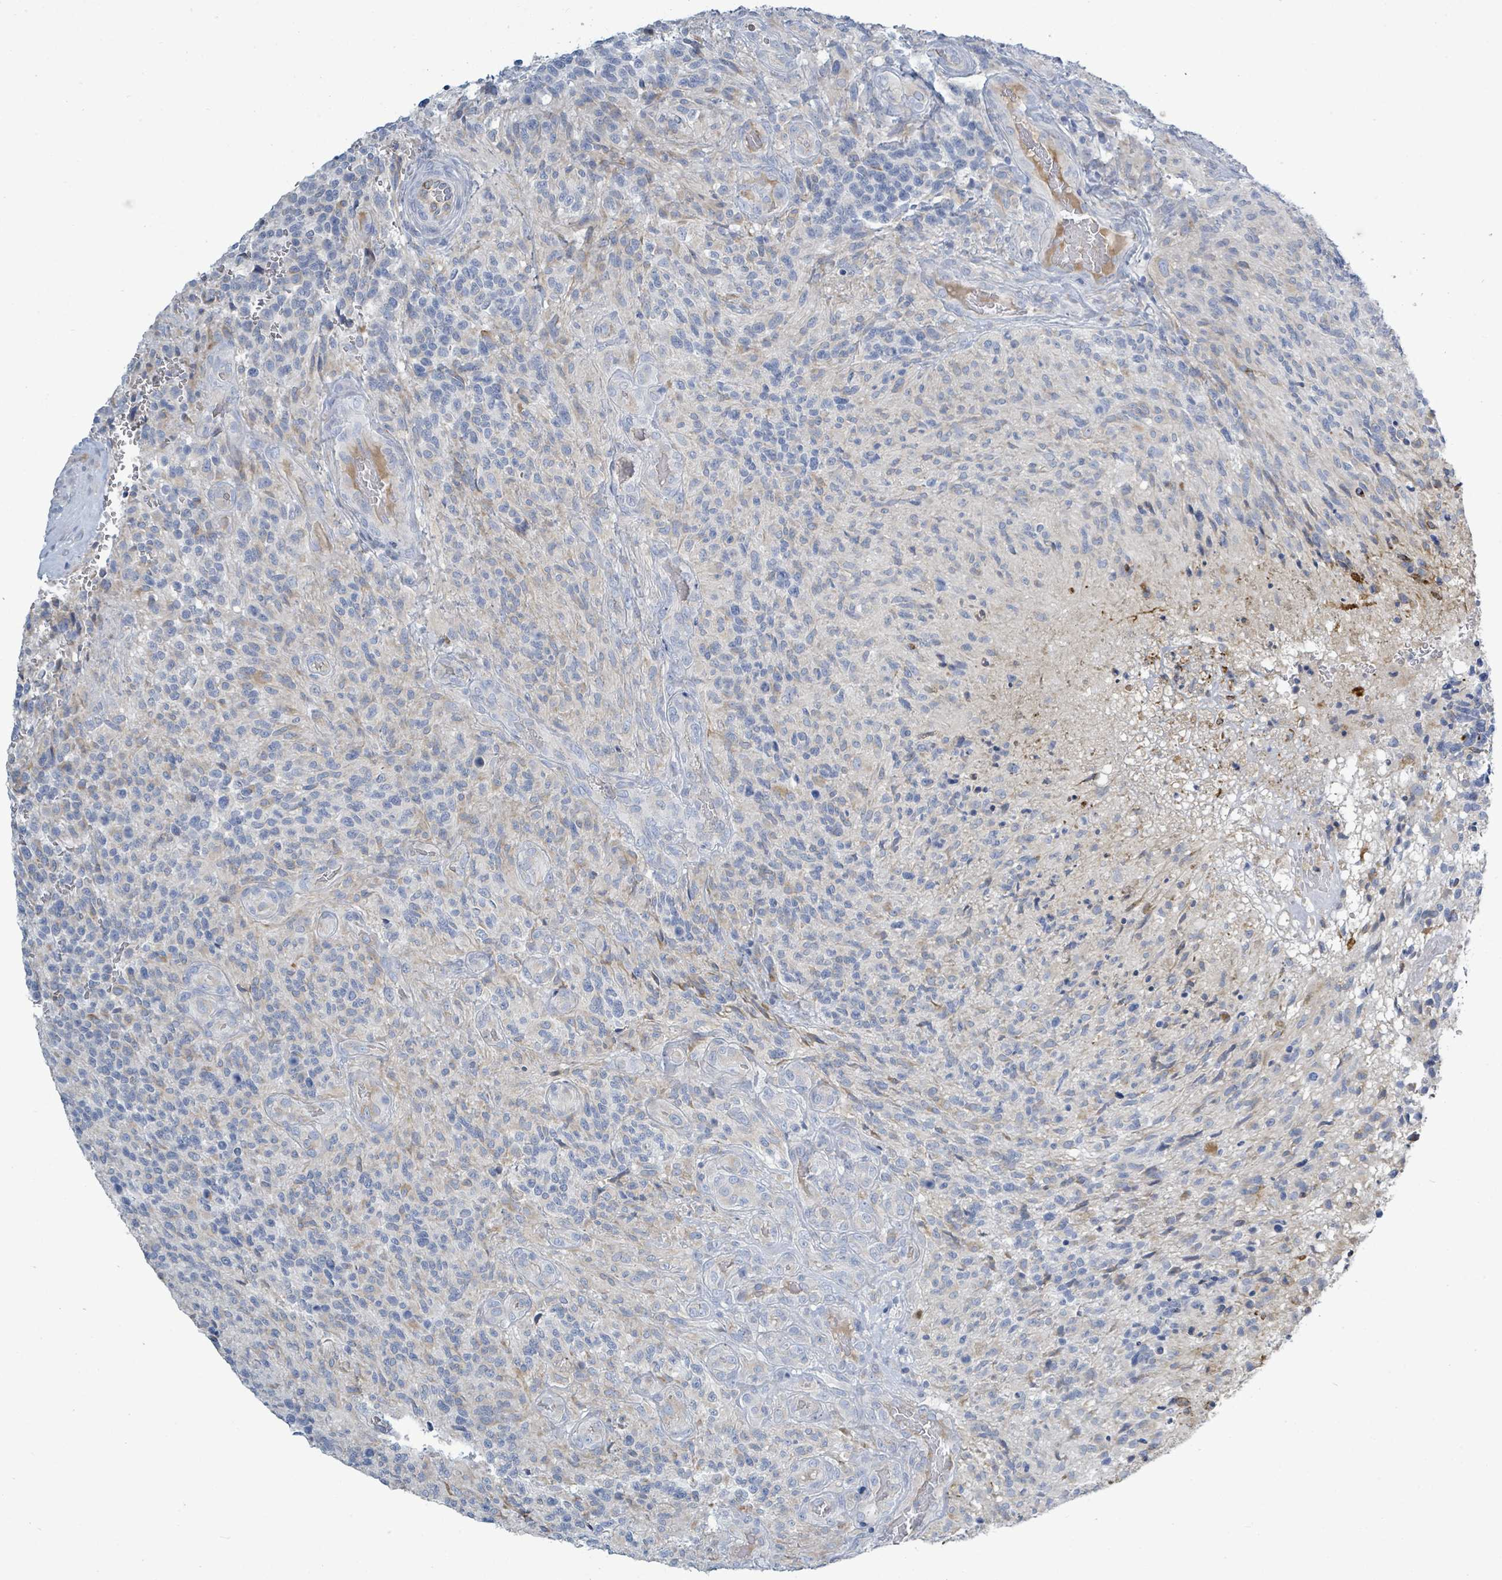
{"staining": {"intensity": "negative", "quantity": "none", "location": "none"}, "tissue": "glioma", "cell_type": "Tumor cells", "image_type": "cancer", "snomed": [{"axis": "morphology", "description": "Glioma, malignant, High grade"}, {"axis": "topography", "description": "Brain"}], "caption": "Tumor cells show no significant expression in malignant glioma (high-grade). (DAB immunohistochemistry visualized using brightfield microscopy, high magnification).", "gene": "SIRPB1", "patient": {"sex": "male", "age": 36}}